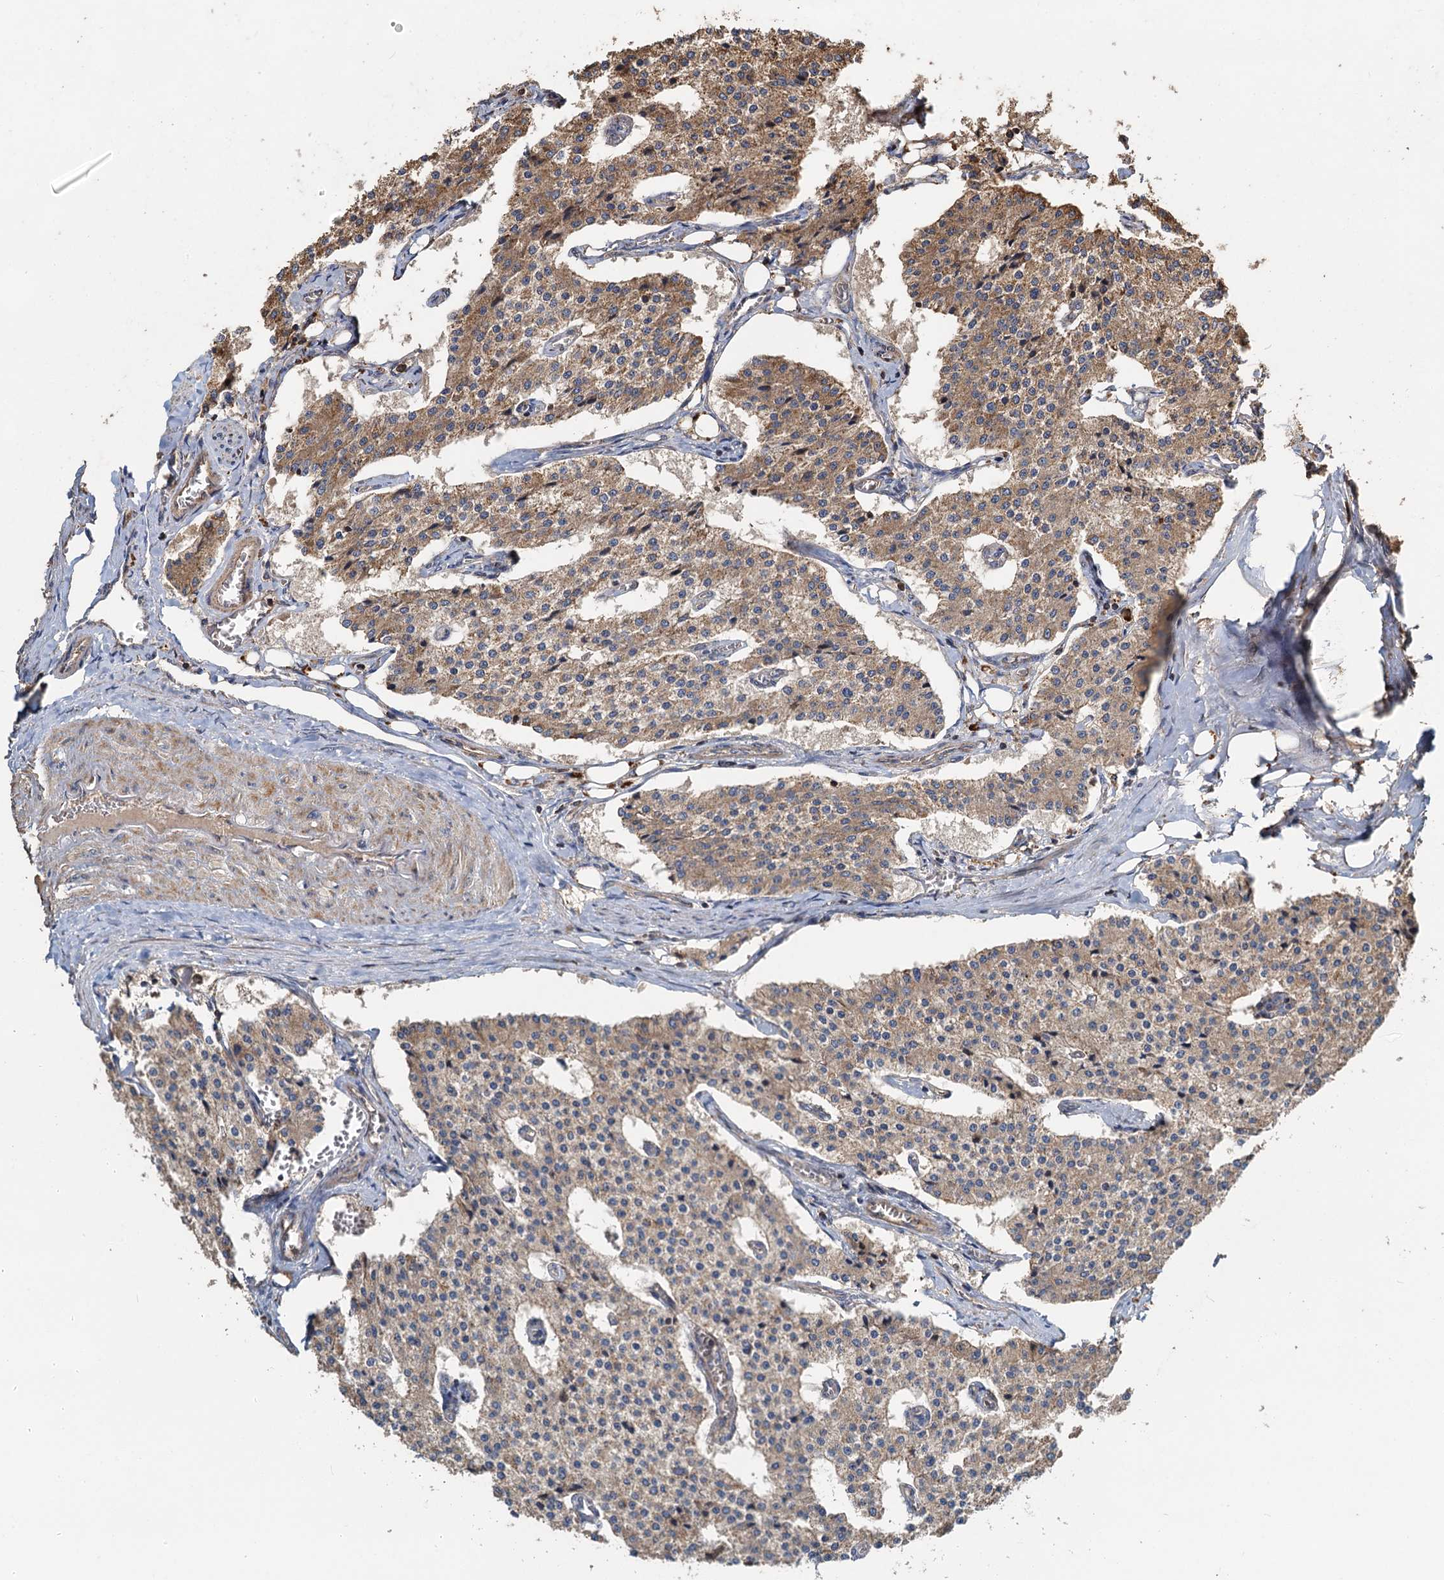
{"staining": {"intensity": "moderate", "quantity": ">75%", "location": "cytoplasmic/membranous"}, "tissue": "carcinoid", "cell_type": "Tumor cells", "image_type": "cancer", "snomed": [{"axis": "morphology", "description": "Carcinoid, malignant, NOS"}, {"axis": "topography", "description": "Colon"}], "caption": "A high-resolution image shows immunohistochemistry staining of carcinoid, which reveals moderate cytoplasmic/membranous positivity in about >75% of tumor cells. Immunohistochemistry (ihc) stains the protein of interest in brown and the nuclei are stained blue.", "gene": "SDS", "patient": {"sex": "female", "age": 52}}